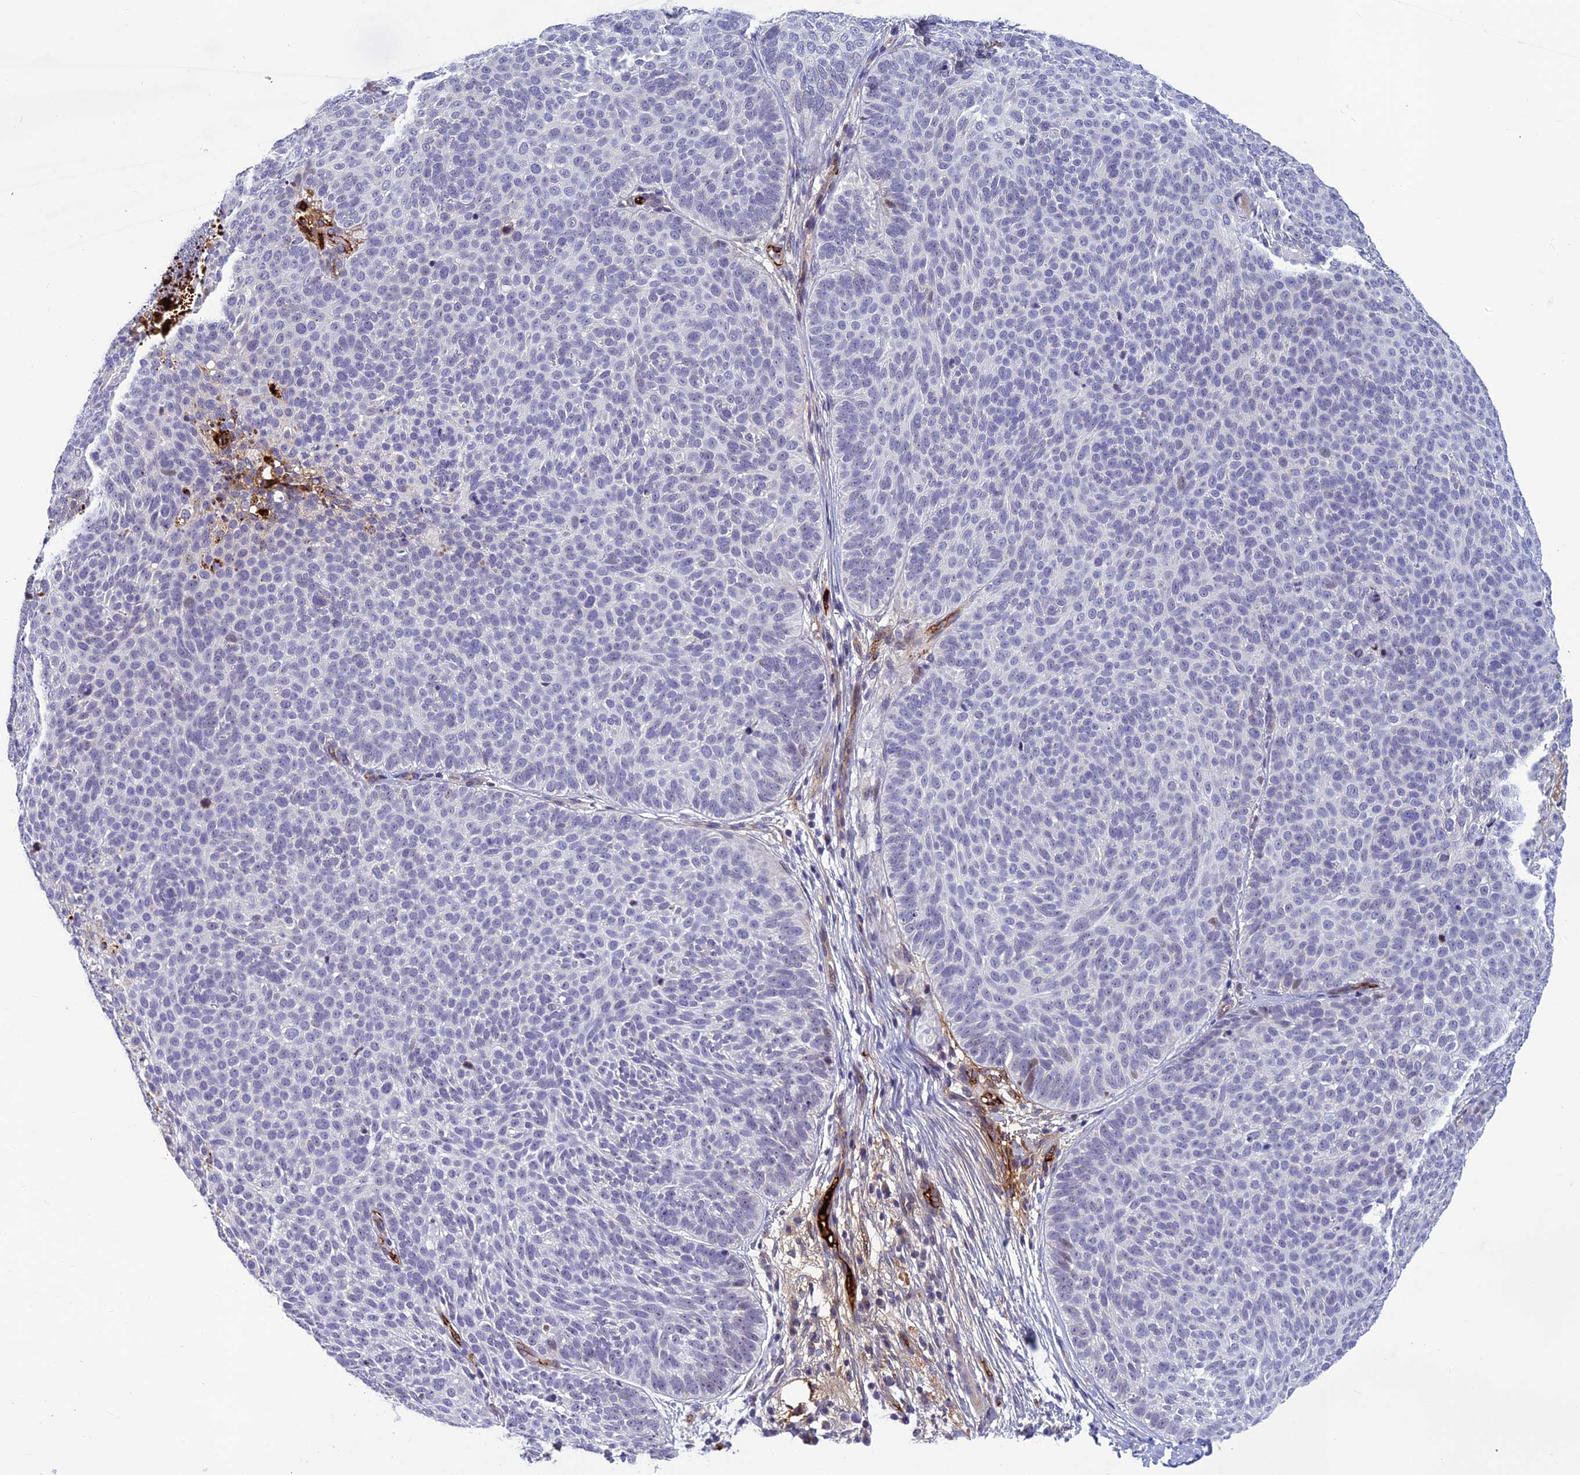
{"staining": {"intensity": "negative", "quantity": "none", "location": "none"}, "tissue": "skin cancer", "cell_type": "Tumor cells", "image_type": "cancer", "snomed": [{"axis": "morphology", "description": "Basal cell carcinoma"}, {"axis": "topography", "description": "Skin"}], "caption": "This is an IHC image of skin basal cell carcinoma. There is no expression in tumor cells.", "gene": "CLEC11A", "patient": {"sex": "male", "age": 85}}